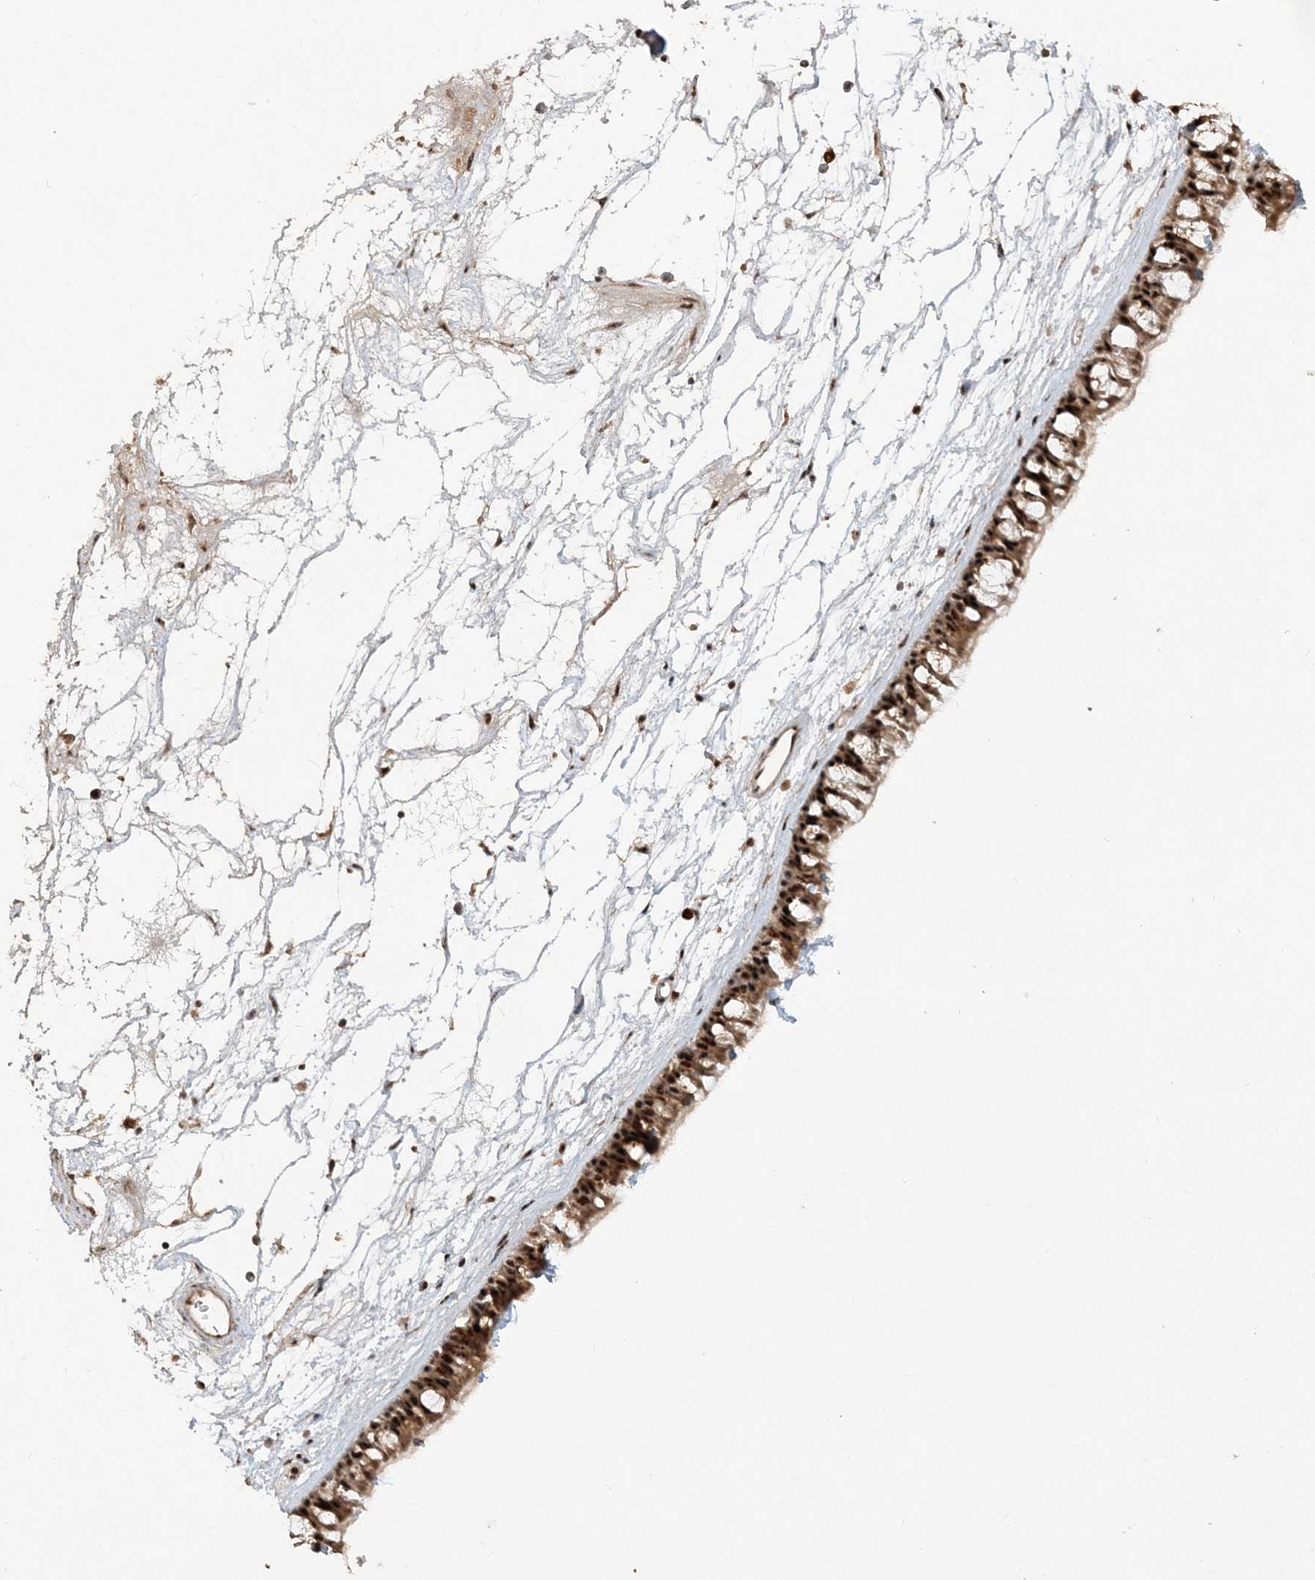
{"staining": {"intensity": "strong", "quantity": ">75%", "location": "nuclear"}, "tissue": "nasopharynx", "cell_type": "Respiratory epithelial cells", "image_type": "normal", "snomed": [{"axis": "morphology", "description": "Normal tissue, NOS"}, {"axis": "topography", "description": "Nasopharynx"}], "caption": "Protein staining by immunohistochemistry exhibits strong nuclear staining in approximately >75% of respiratory epithelial cells in normal nasopharynx.", "gene": "POLR3B", "patient": {"sex": "male", "age": 64}}